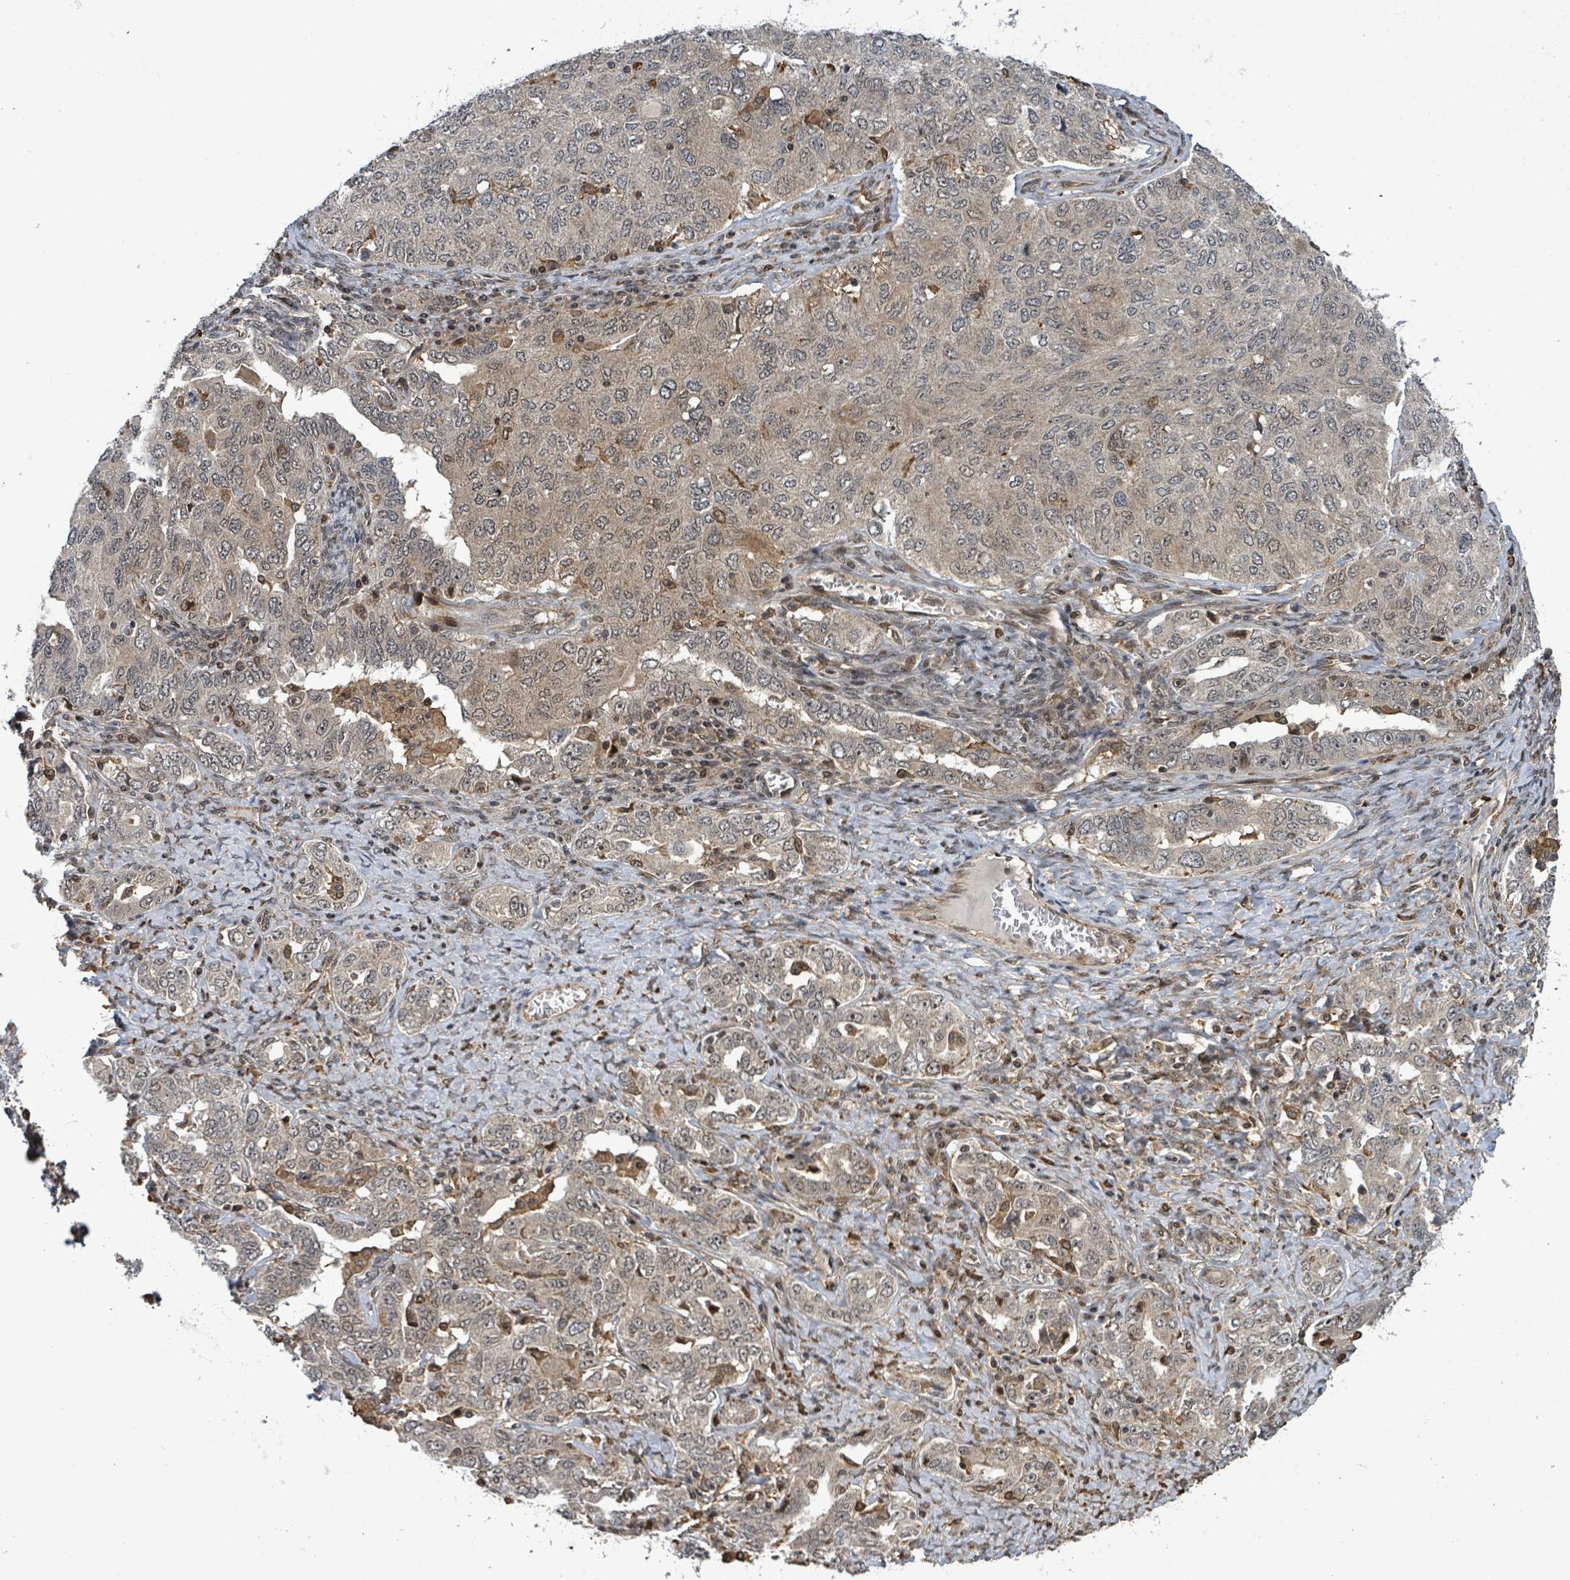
{"staining": {"intensity": "weak", "quantity": "<25%", "location": "cytoplasmic/membranous"}, "tissue": "ovarian cancer", "cell_type": "Tumor cells", "image_type": "cancer", "snomed": [{"axis": "morphology", "description": "Carcinoma, endometroid"}, {"axis": "topography", "description": "Ovary"}], "caption": "A high-resolution photomicrograph shows IHC staining of ovarian cancer (endometroid carcinoma), which exhibits no significant positivity in tumor cells. (Brightfield microscopy of DAB (3,3'-diaminobenzidine) IHC at high magnification).", "gene": "FBXO6", "patient": {"sex": "female", "age": 62}}